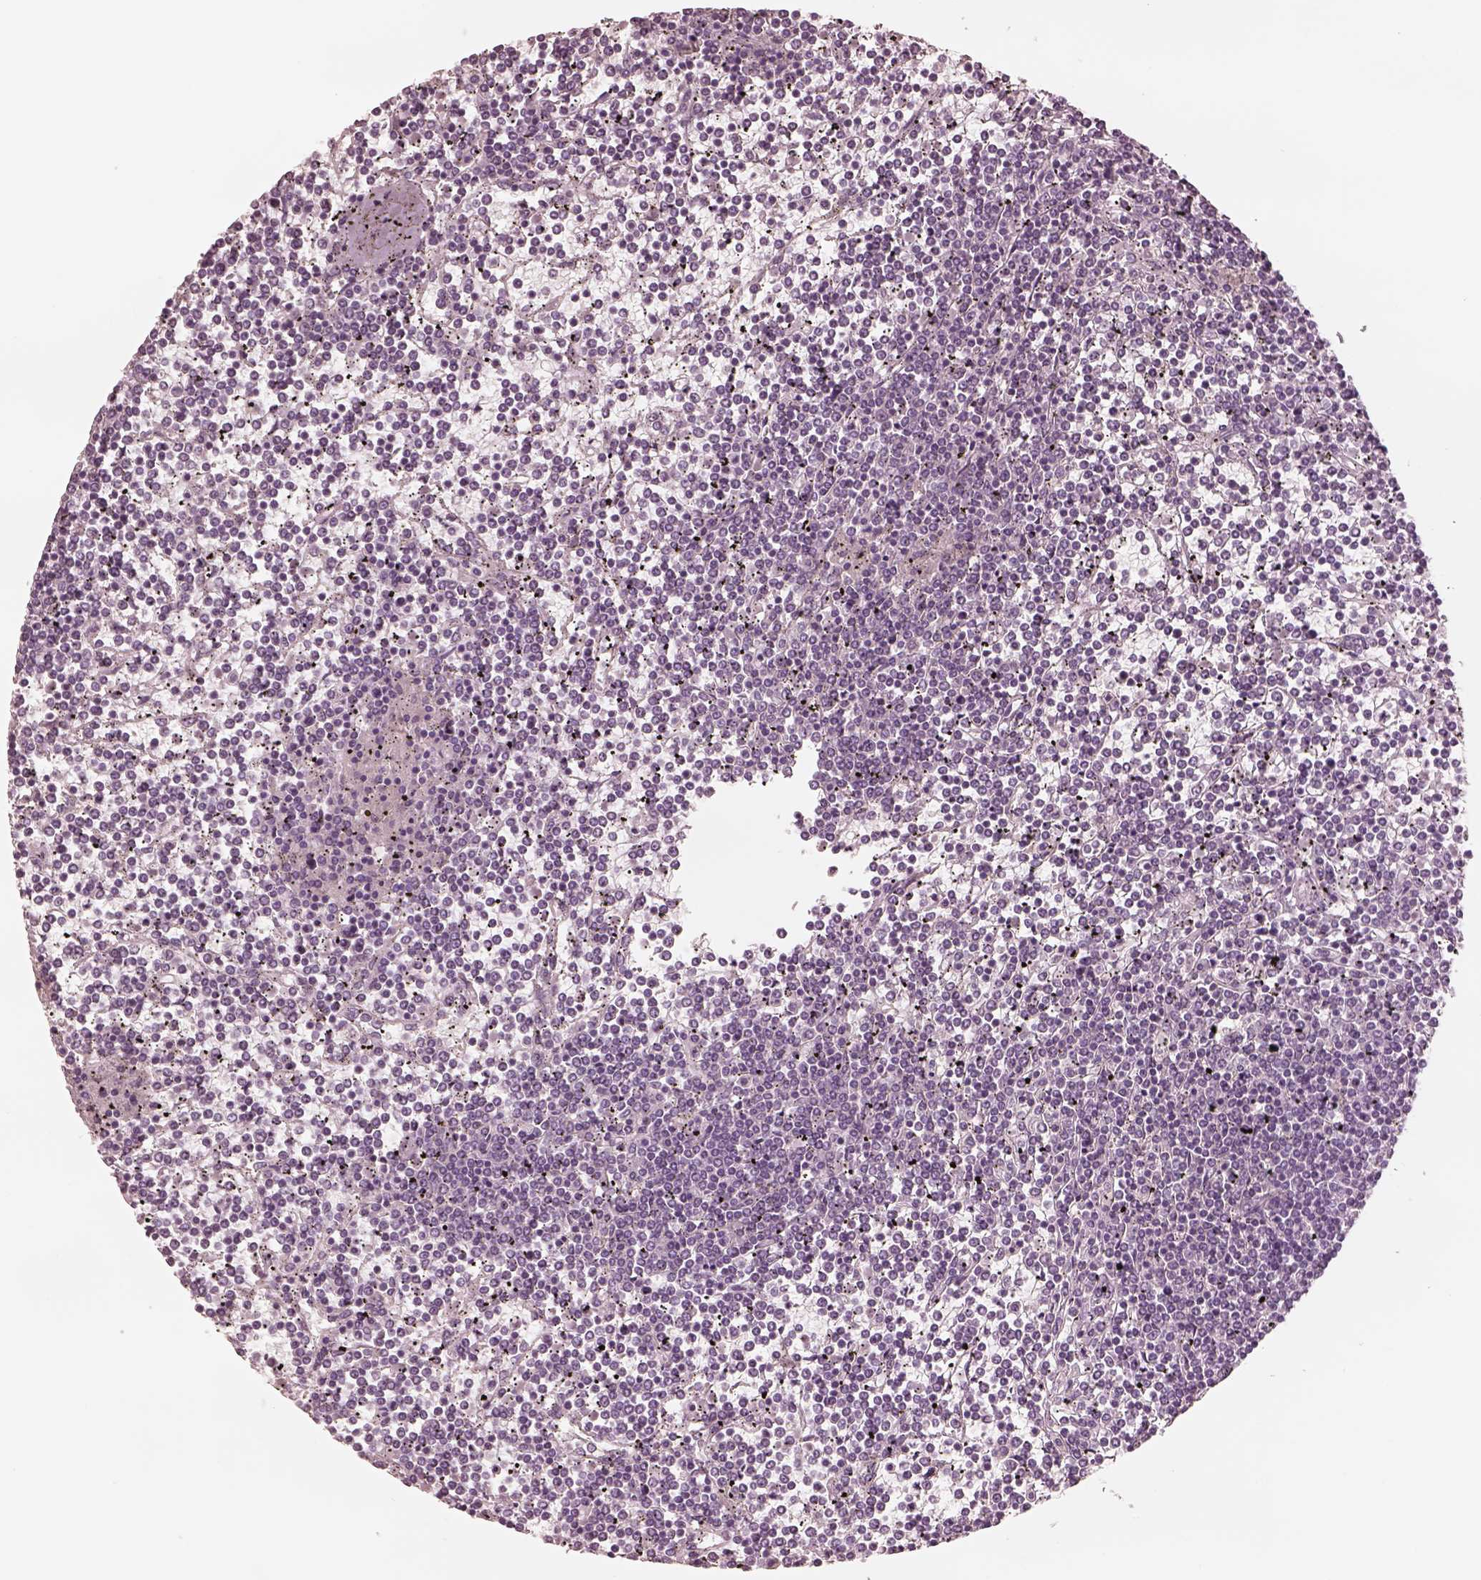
{"staining": {"intensity": "negative", "quantity": "none", "location": "none"}, "tissue": "lymphoma", "cell_type": "Tumor cells", "image_type": "cancer", "snomed": [{"axis": "morphology", "description": "Malignant lymphoma, non-Hodgkin's type, Low grade"}, {"axis": "topography", "description": "Spleen"}], "caption": "Photomicrograph shows no protein positivity in tumor cells of malignant lymphoma, non-Hodgkin's type (low-grade) tissue.", "gene": "DNAAF9", "patient": {"sex": "female", "age": 19}}